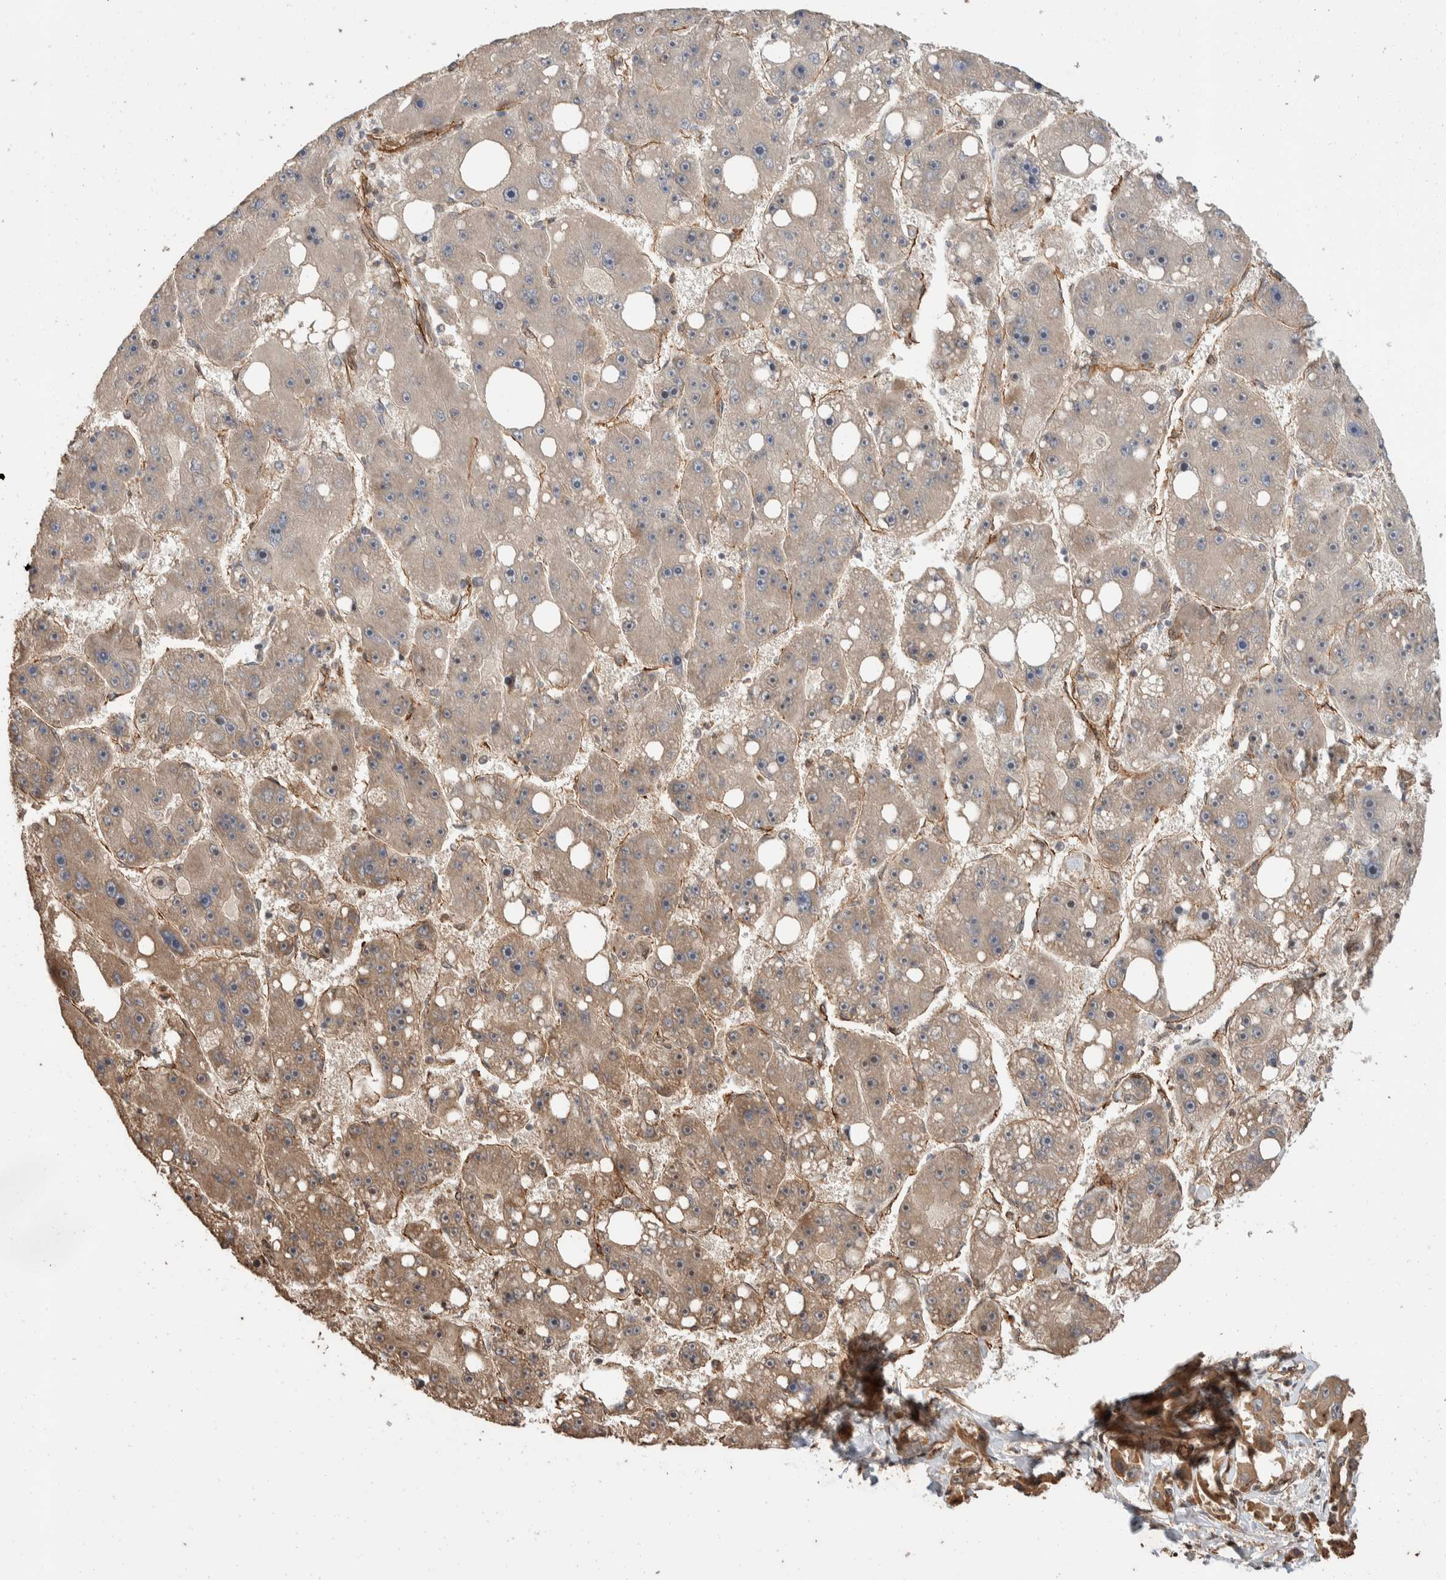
{"staining": {"intensity": "weak", "quantity": ">75%", "location": "cytoplasmic/membranous"}, "tissue": "liver cancer", "cell_type": "Tumor cells", "image_type": "cancer", "snomed": [{"axis": "morphology", "description": "Carcinoma, Hepatocellular, NOS"}, {"axis": "topography", "description": "Liver"}], "caption": "Immunohistochemical staining of hepatocellular carcinoma (liver) shows weak cytoplasmic/membranous protein expression in about >75% of tumor cells.", "gene": "ERC1", "patient": {"sex": "female", "age": 61}}